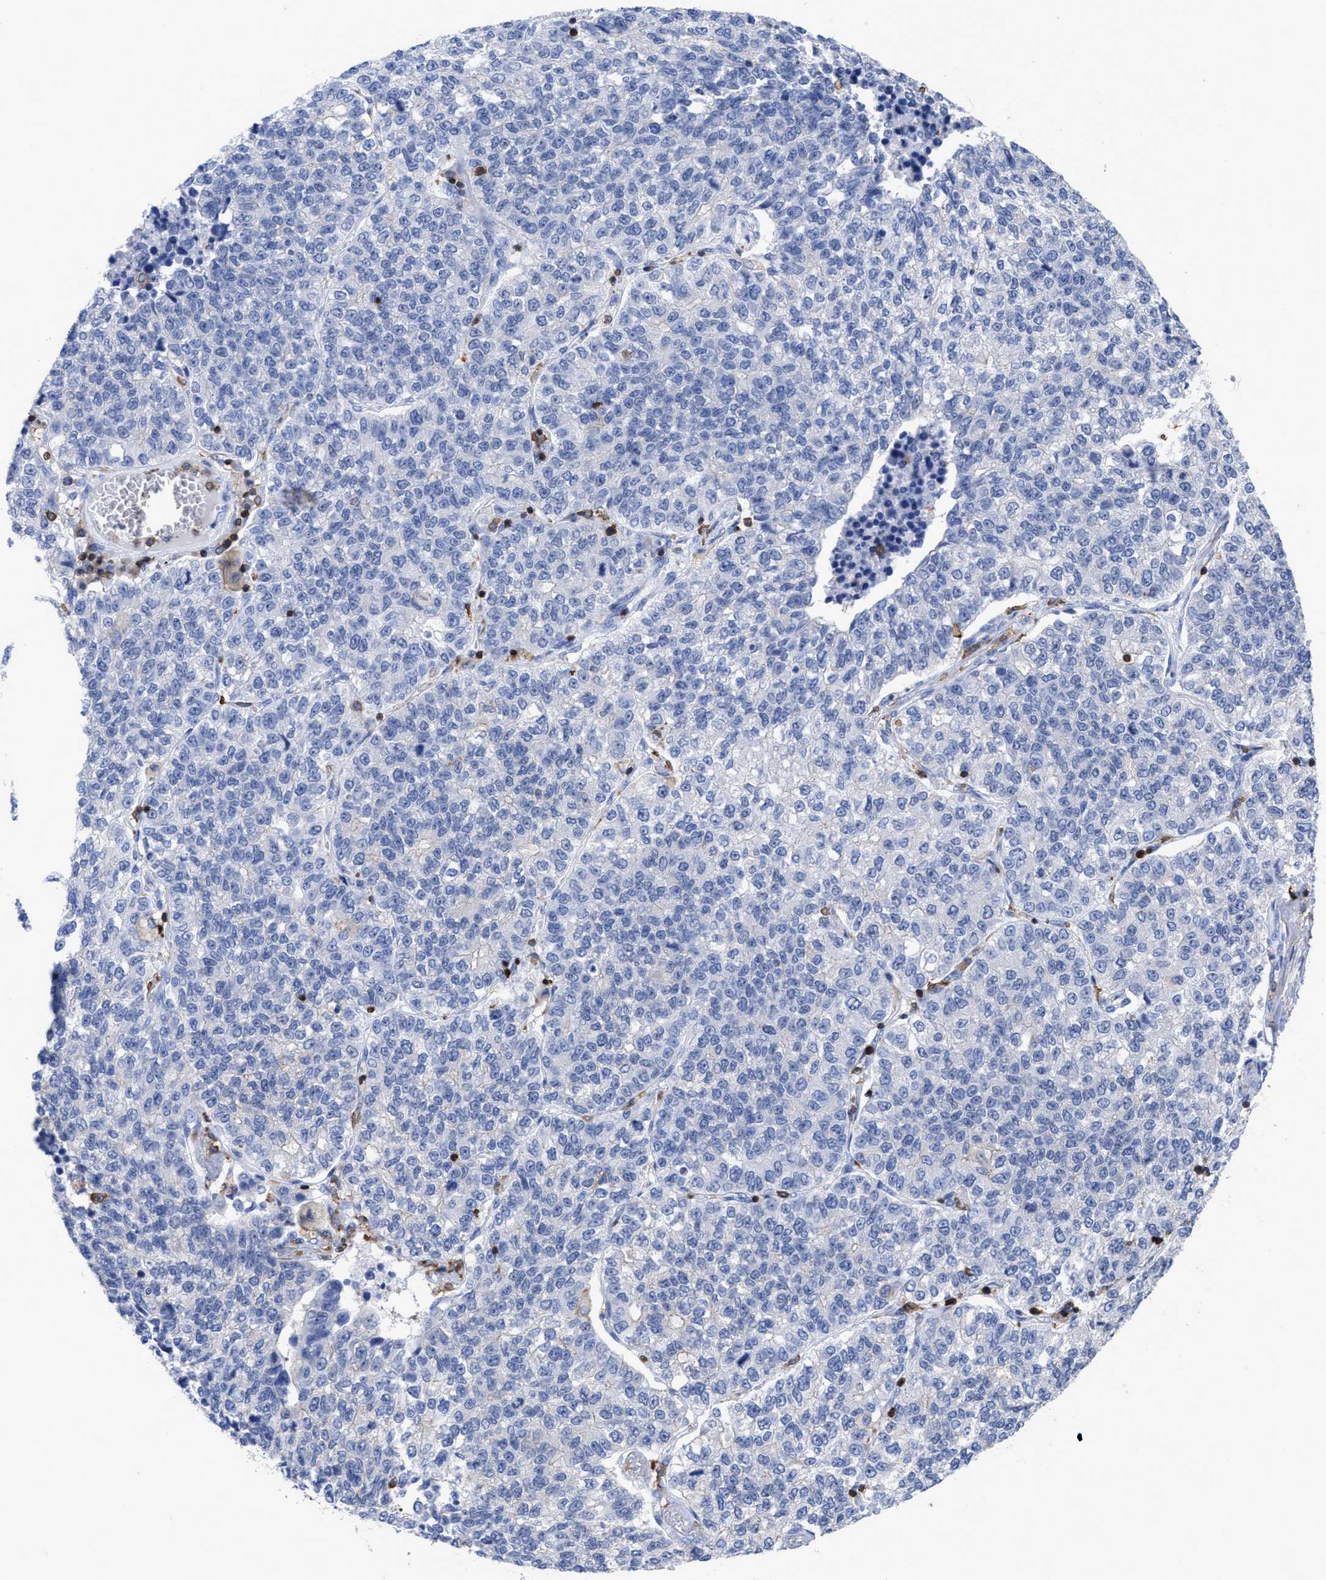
{"staining": {"intensity": "negative", "quantity": "none", "location": "none"}, "tissue": "lung cancer", "cell_type": "Tumor cells", "image_type": "cancer", "snomed": [{"axis": "morphology", "description": "Adenocarcinoma, NOS"}, {"axis": "topography", "description": "Lung"}], "caption": "A histopathology image of human lung cancer (adenocarcinoma) is negative for staining in tumor cells.", "gene": "HCLS1", "patient": {"sex": "male", "age": 49}}